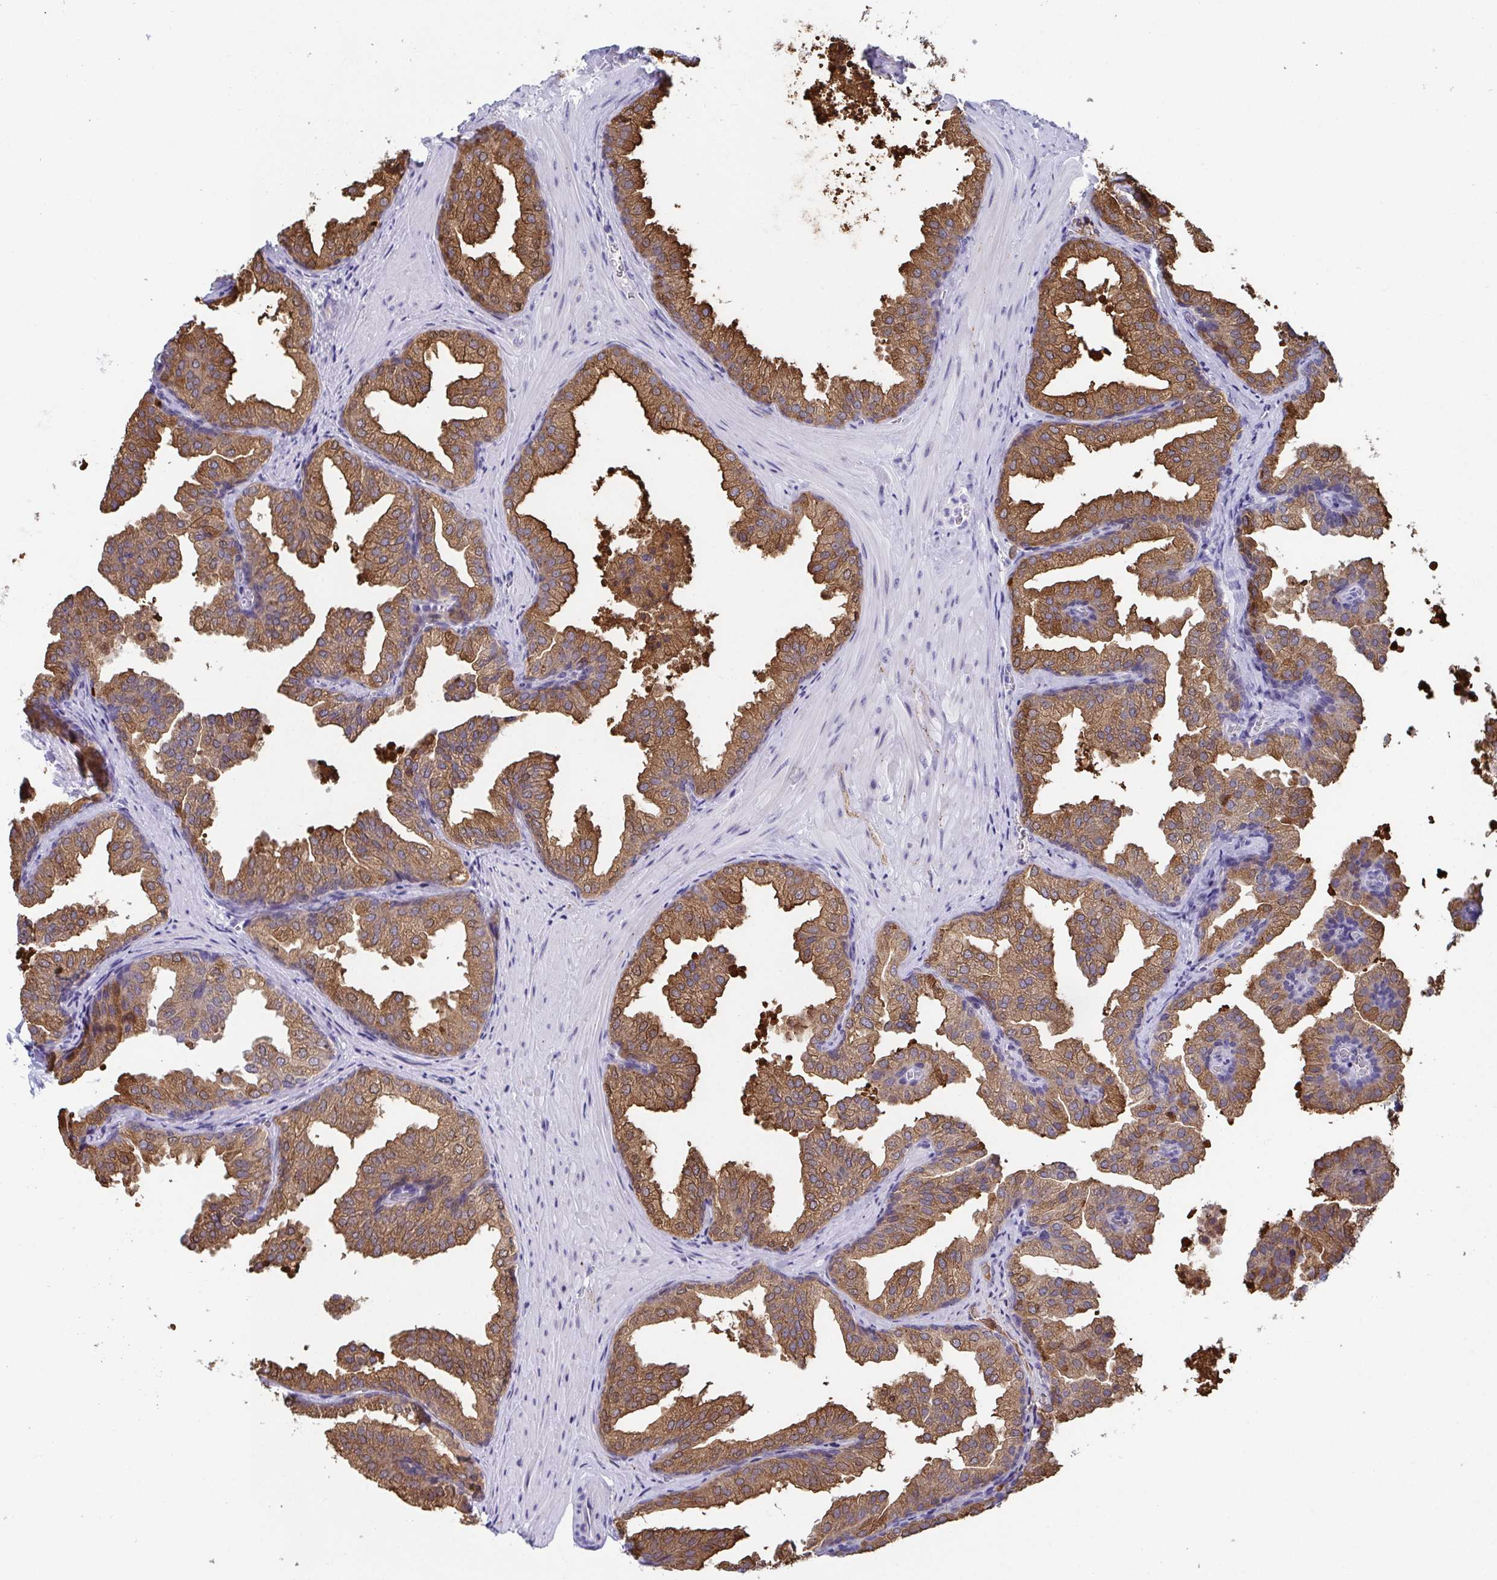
{"staining": {"intensity": "strong", "quantity": ">75%", "location": "cytoplasmic/membranous"}, "tissue": "prostate", "cell_type": "Glandular cells", "image_type": "normal", "snomed": [{"axis": "morphology", "description": "Normal tissue, NOS"}, {"axis": "topography", "description": "Prostate"}], "caption": "Protein positivity by immunohistochemistry (IHC) shows strong cytoplasmic/membranous expression in about >75% of glandular cells in benign prostate.", "gene": "WDR72", "patient": {"sex": "male", "age": 37}}